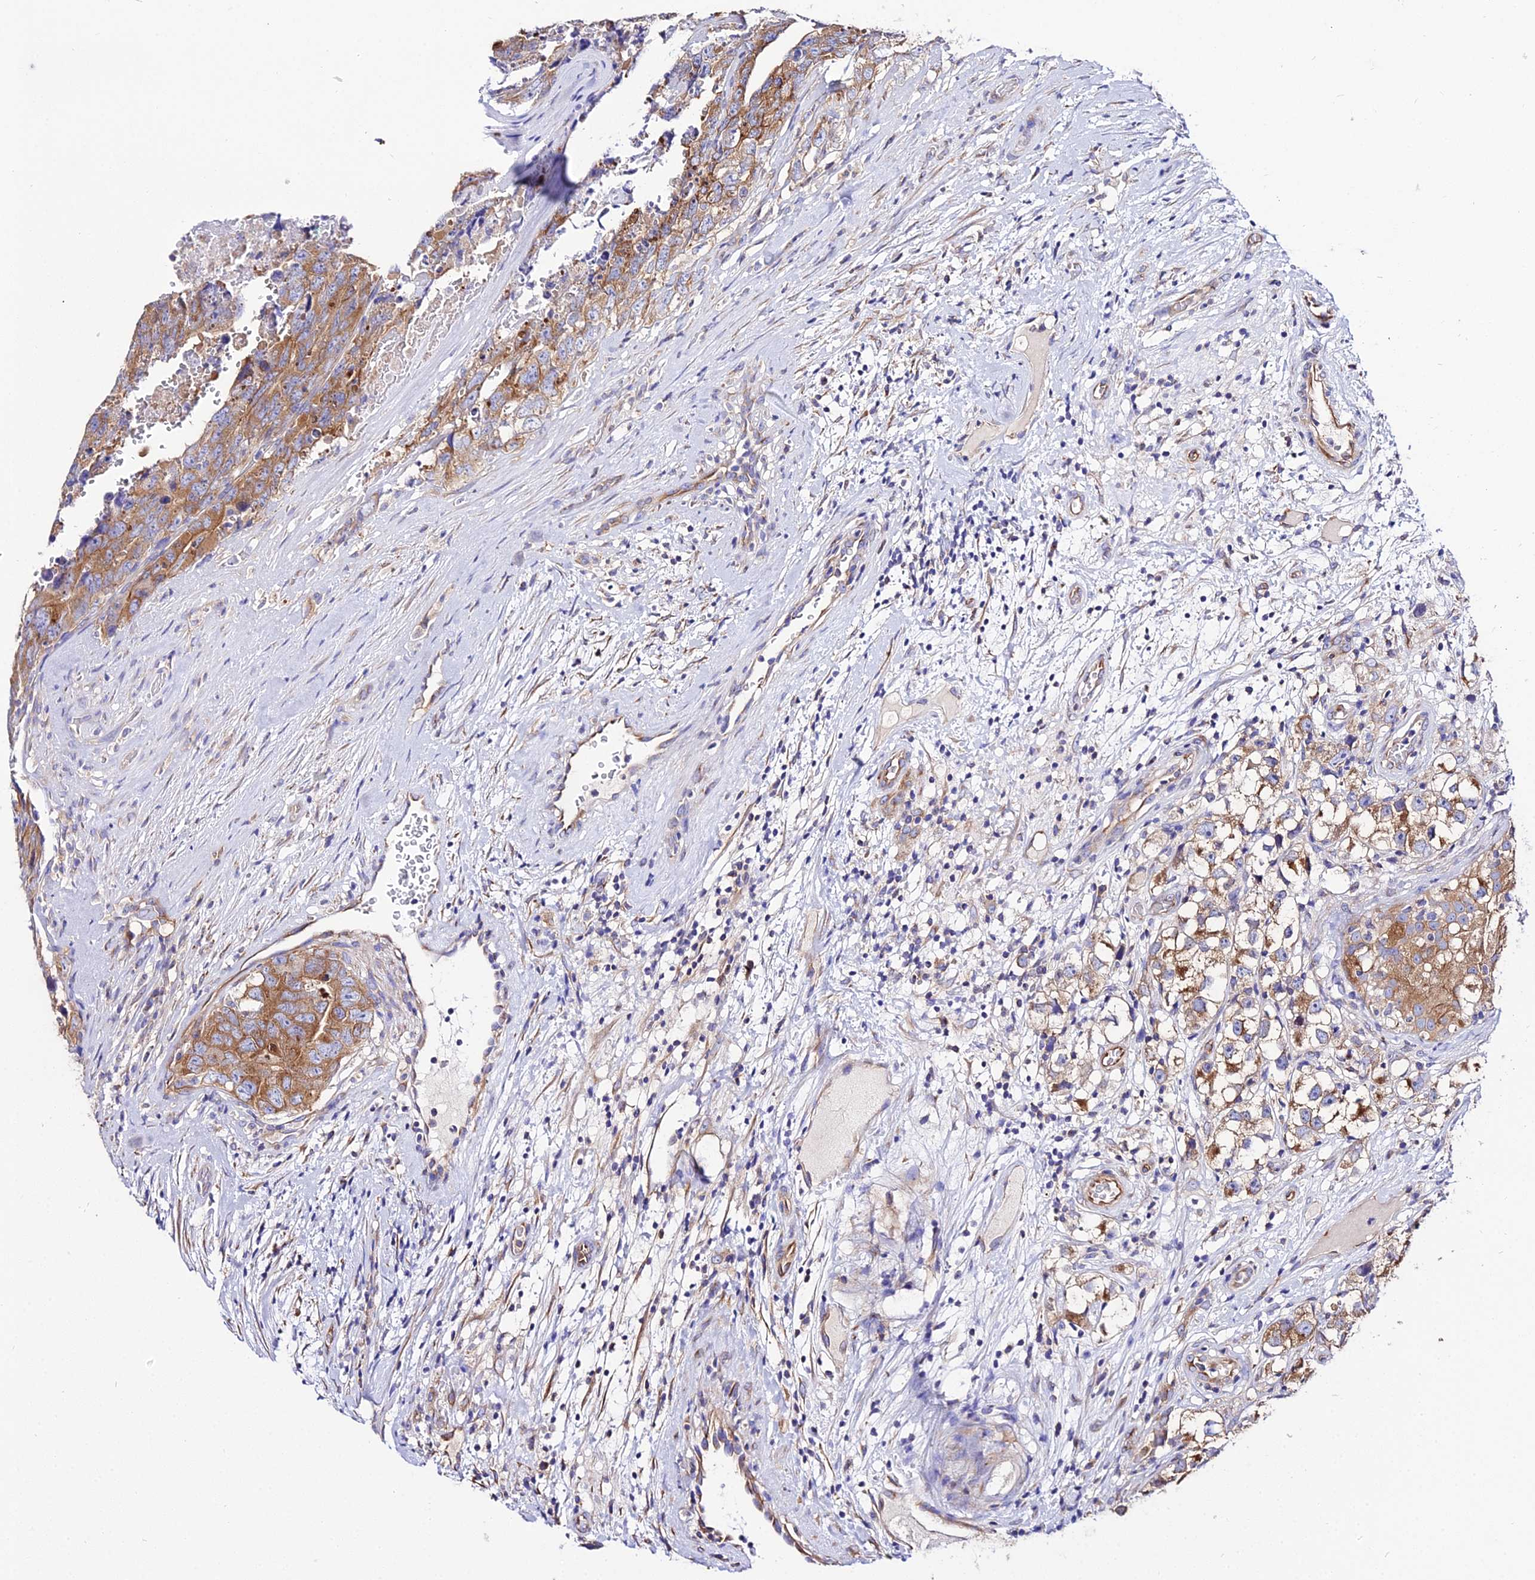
{"staining": {"intensity": "strong", "quantity": ">75%", "location": "cytoplasmic/membranous"}, "tissue": "testis cancer", "cell_type": "Tumor cells", "image_type": "cancer", "snomed": [{"axis": "morphology", "description": "Carcinoma, Embryonal, NOS"}, {"axis": "topography", "description": "Testis"}], "caption": "Embryonal carcinoma (testis) tissue exhibits strong cytoplasmic/membranous staining in about >75% of tumor cells, visualized by immunohistochemistry.", "gene": "TUBA3D", "patient": {"sex": "male", "age": 45}}